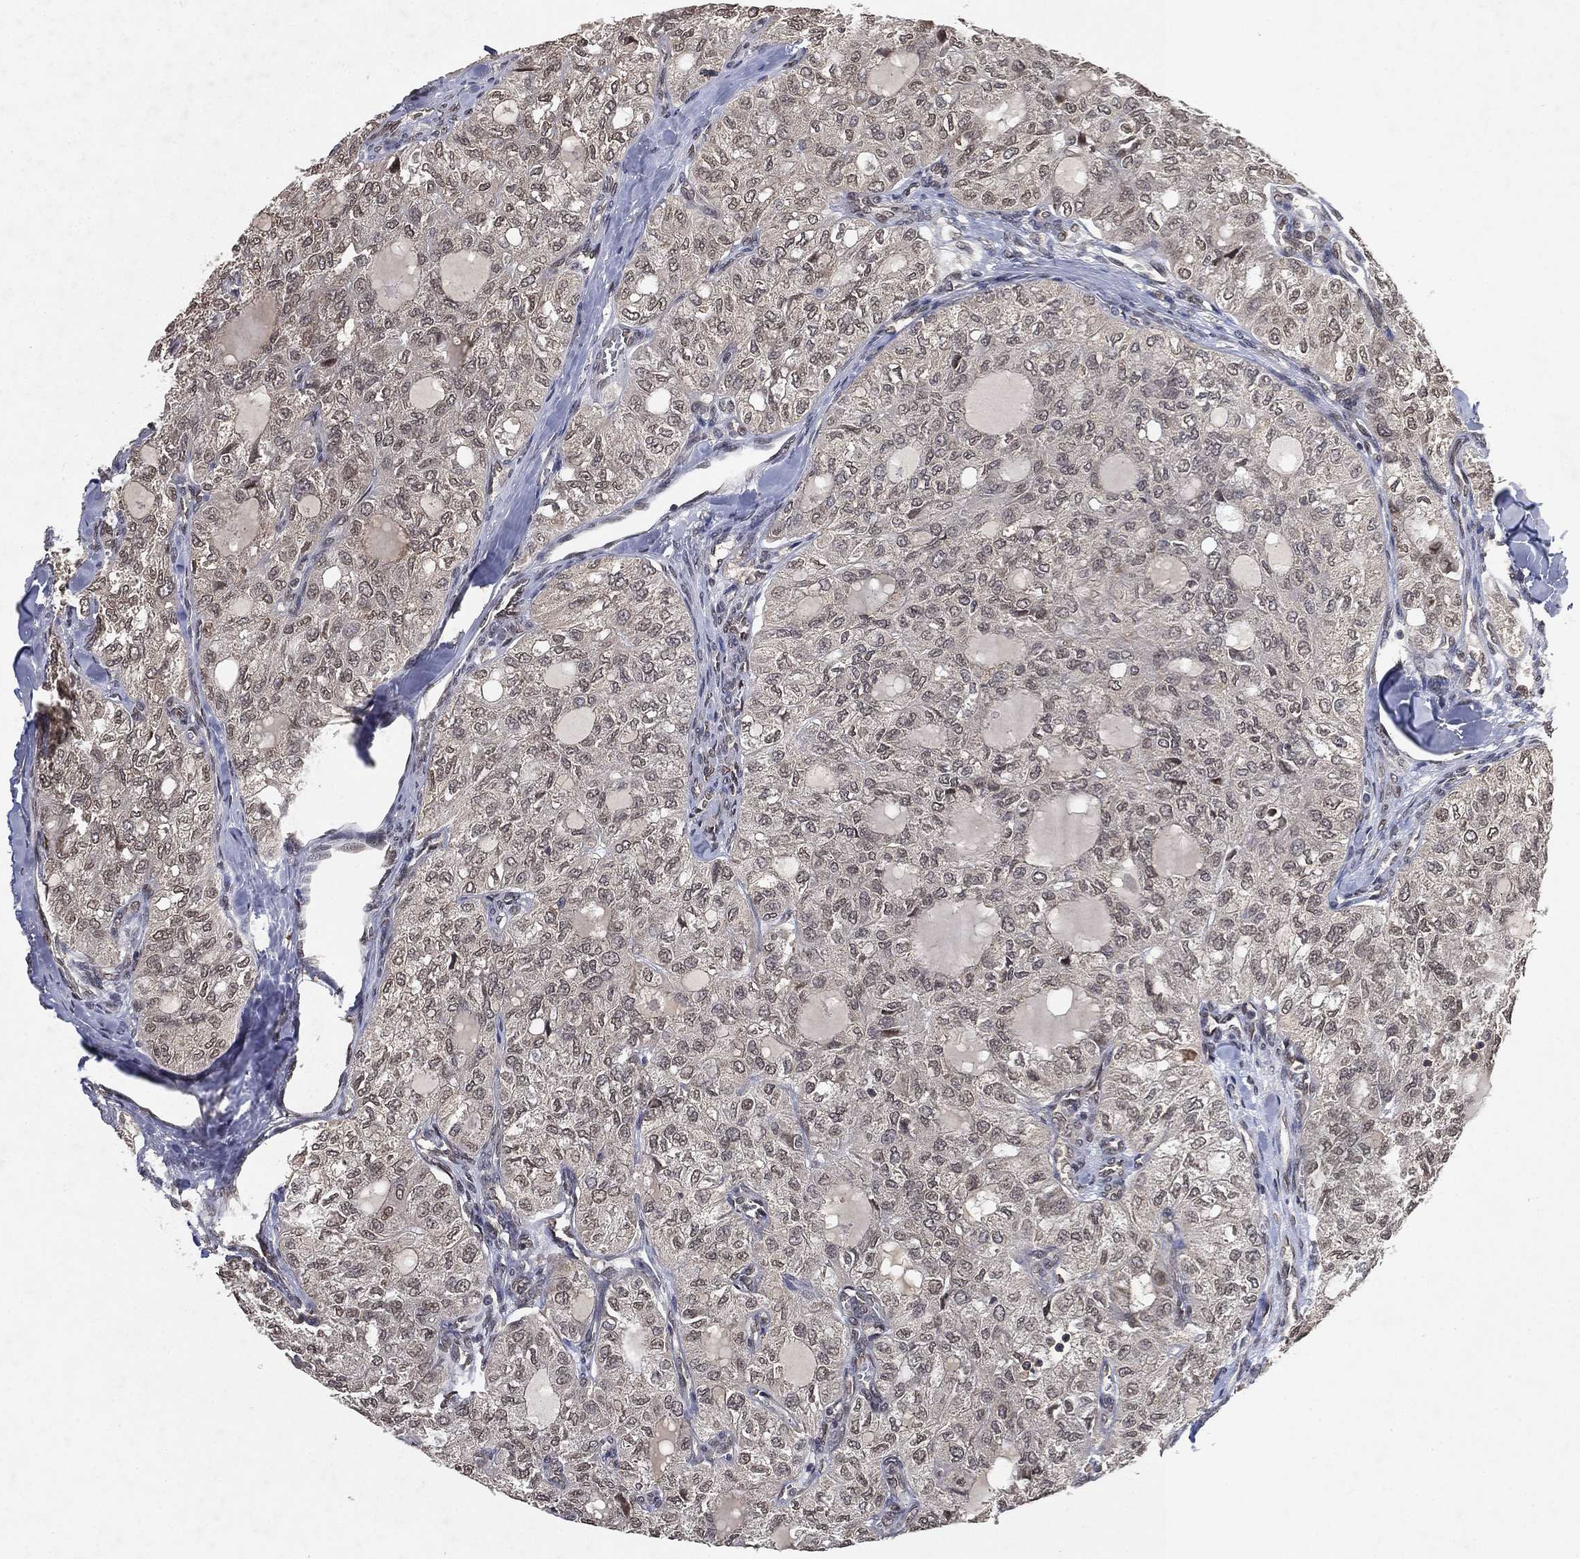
{"staining": {"intensity": "negative", "quantity": "none", "location": "none"}, "tissue": "thyroid cancer", "cell_type": "Tumor cells", "image_type": "cancer", "snomed": [{"axis": "morphology", "description": "Follicular adenoma carcinoma, NOS"}, {"axis": "topography", "description": "Thyroid gland"}], "caption": "This is a image of immunohistochemistry staining of thyroid cancer, which shows no positivity in tumor cells.", "gene": "UBA5", "patient": {"sex": "male", "age": 75}}